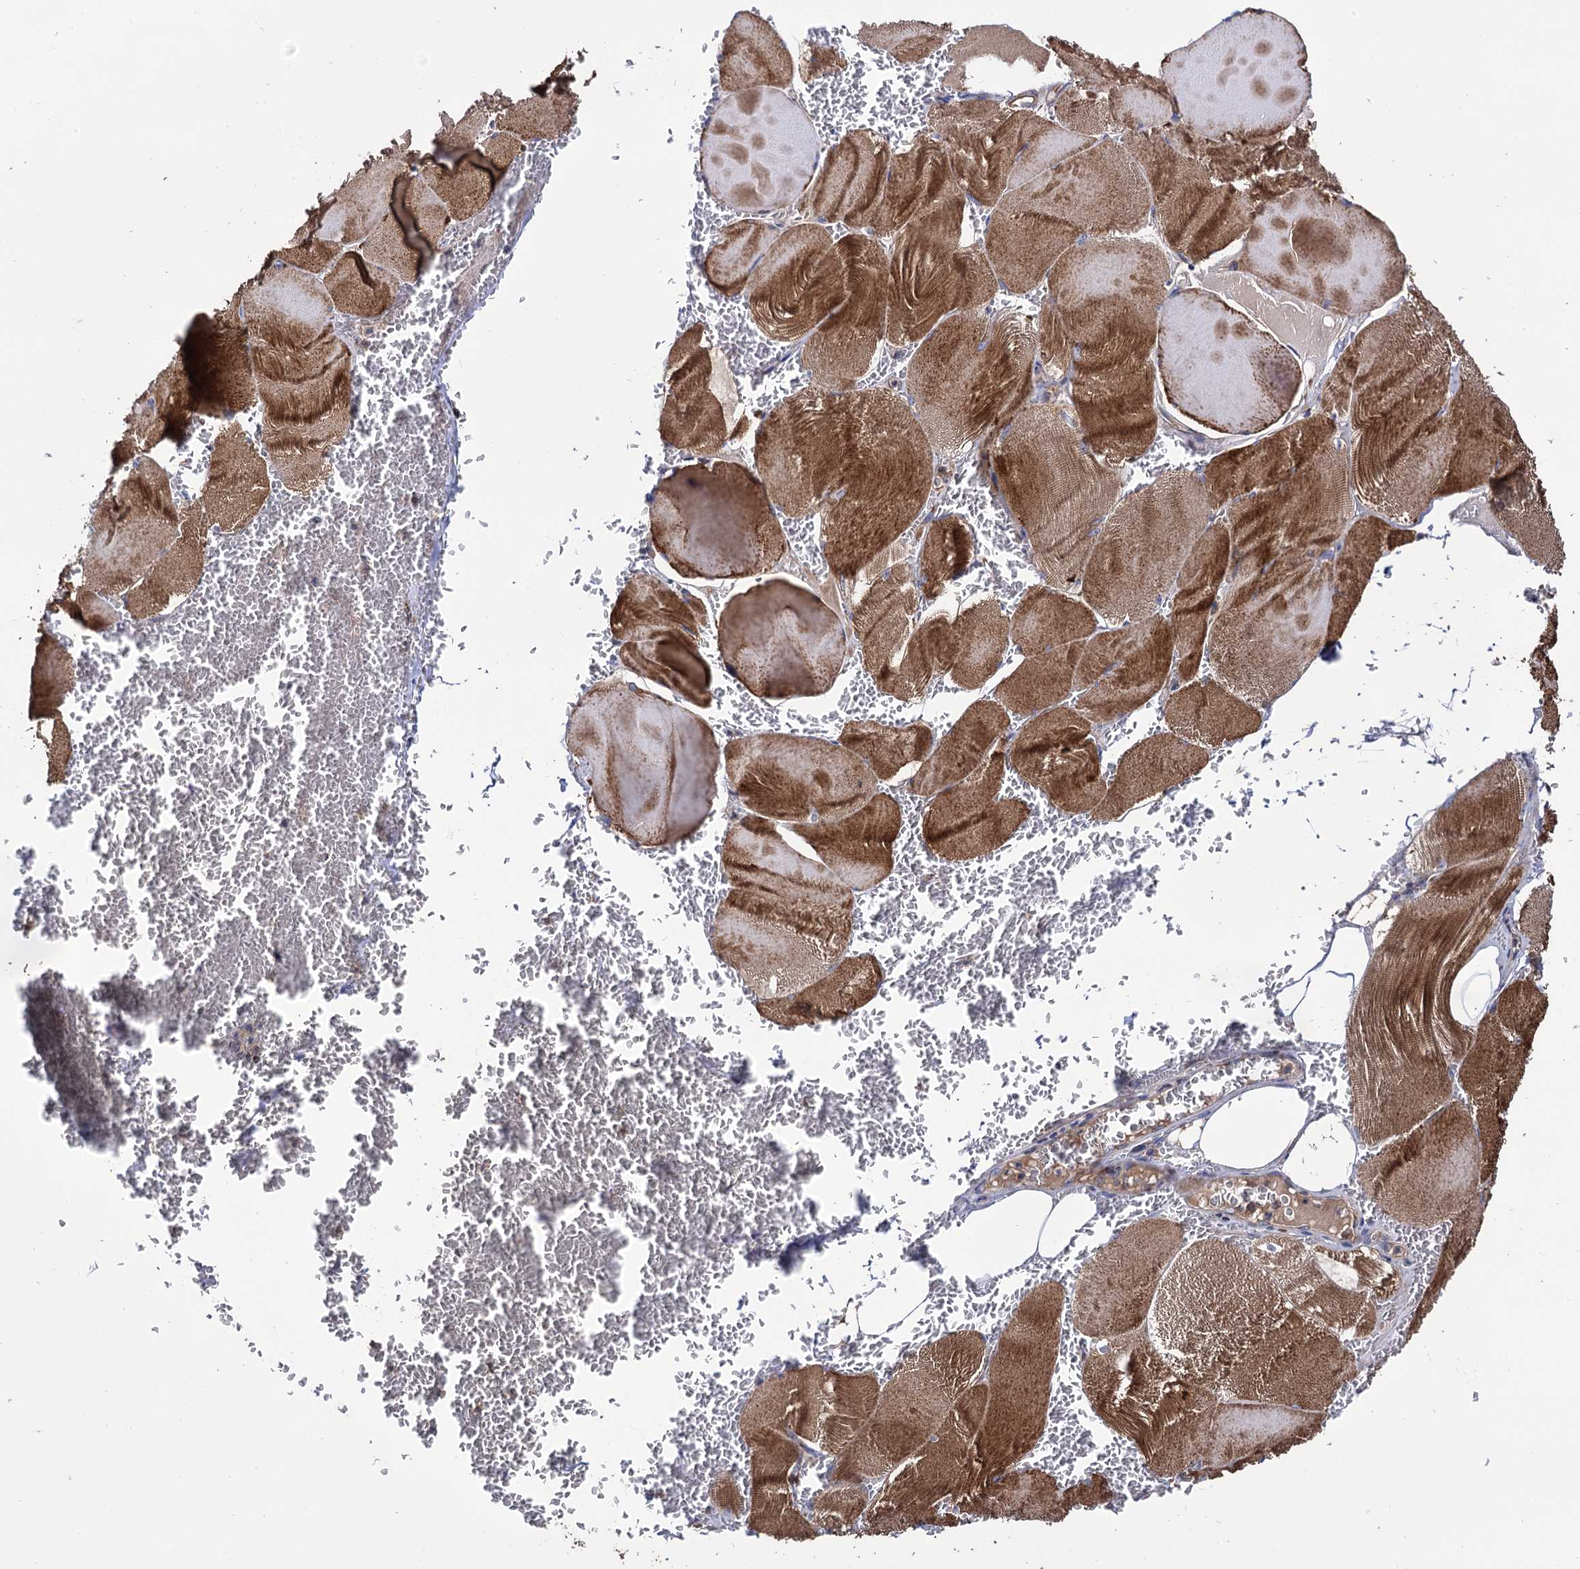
{"staining": {"intensity": "strong", "quantity": ">75%", "location": "cytoplasmic/membranous"}, "tissue": "skeletal muscle", "cell_type": "Myocytes", "image_type": "normal", "snomed": [{"axis": "morphology", "description": "Normal tissue, NOS"}, {"axis": "morphology", "description": "Basal cell carcinoma"}, {"axis": "topography", "description": "Skeletal muscle"}], "caption": "Immunohistochemistry (IHC) of benign skeletal muscle displays high levels of strong cytoplasmic/membranous staining in about >75% of myocytes. (Stains: DAB in brown, nuclei in blue, Microscopy: brightfield microscopy at high magnification).", "gene": "IQCH", "patient": {"sex": "female", "age": 64}}